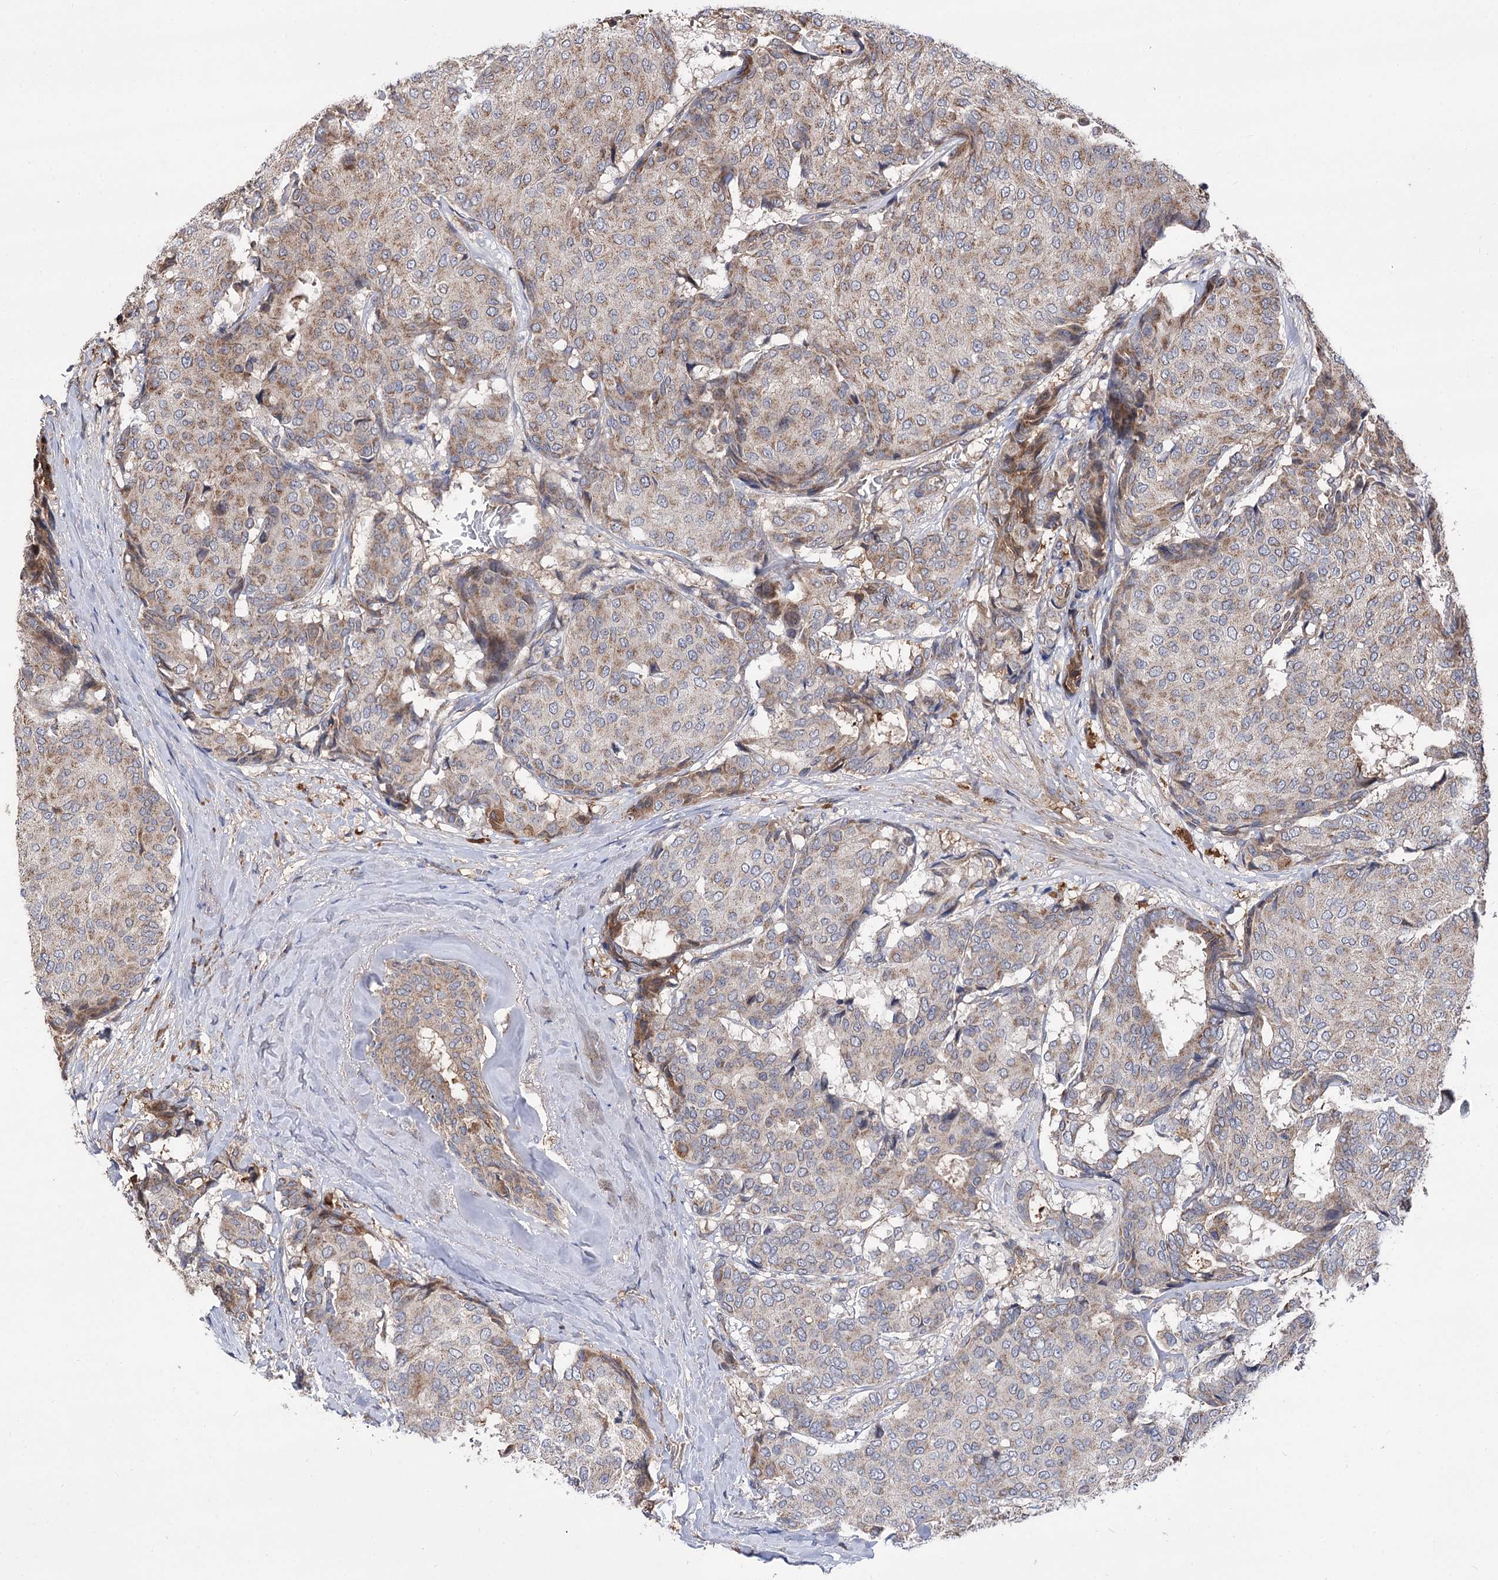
{"staining": {"intensity": "moderate", "quantity": ">75%", "location": "cytoplasmic/membranous"}, "tissue": "breast cancer", "cell_type": "Tumor cells", "image_type": "cancer", "snomed": [{"axis": "morphology", "description": "Duct carcinoma"}, {"axis": "topography", "description": "Breast"}], "caption": "Immunohistochemistry (IHC) photomicrograph of neoplastic tissue: breast cancer stained using immunohistochemistry (IHC) exhibits medium levels of moderate protein expression localized specifically in the cytoplasmic/membranous of tumor cells, appearing as a cytoplasmic/membranous brown color.", "gene": "RASSF3", "patient": {"sex": "female", "age": 75}}